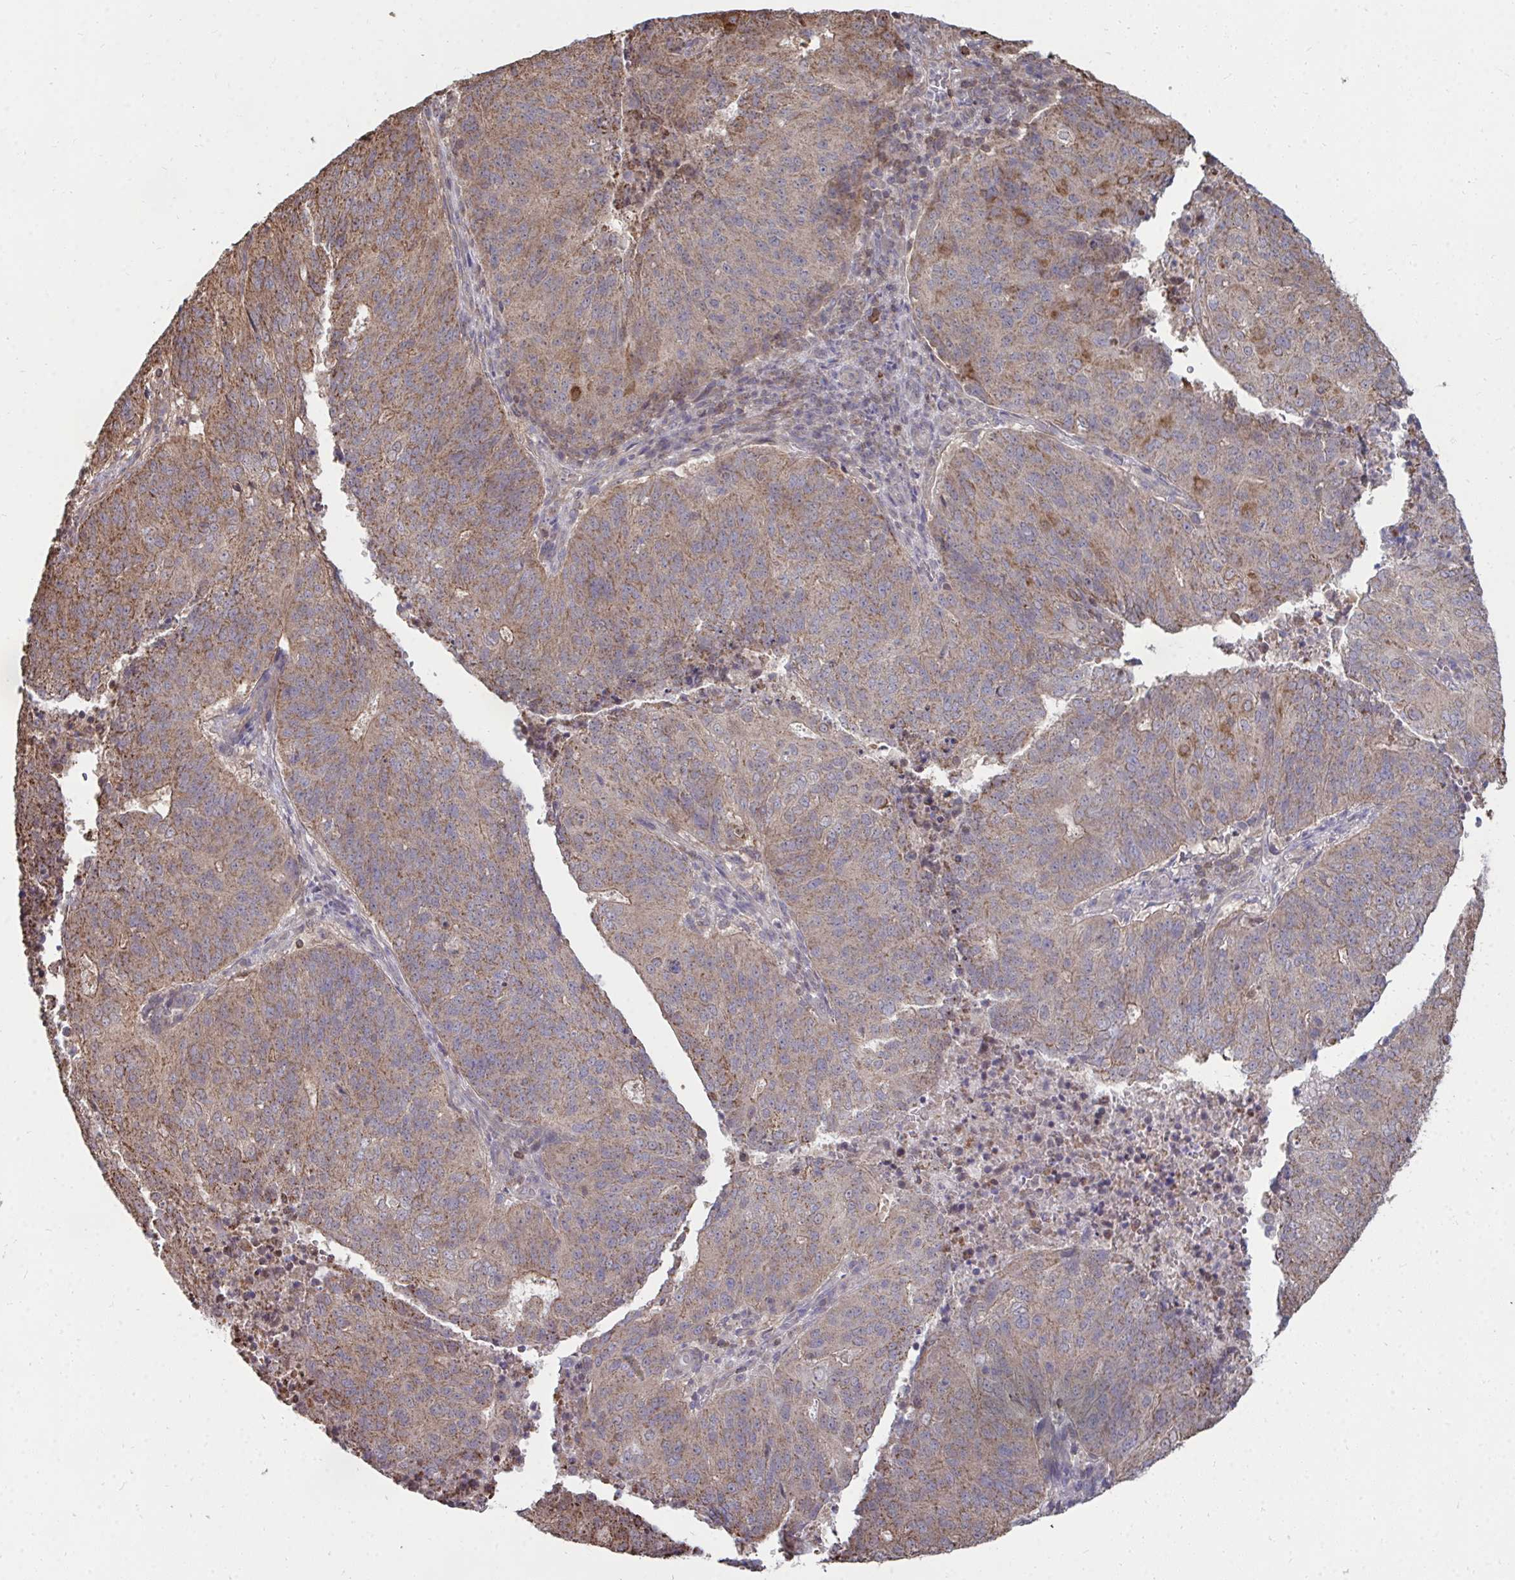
{"staining": {"intensity": "moderate", "quantity": ">75%", "location": "cytoplasmic/membranous"}, "tissue": "endometrial cancer", "cell_type": "Tumor cells", "image_type": "cancer", "snomed": [{"axis": "morphology", "description": "Adenocarcinoma, NOS"}, {"axis": "topography", "description": "Endometrium"}], "caption": "Moderate cytoplasmic/membranous staining for a protein is seen in about >75% of tumor cells of endometrial cancer using IHC.", "gene": "DNAJA2", "patient": {"sex": "female", "age": 82}}